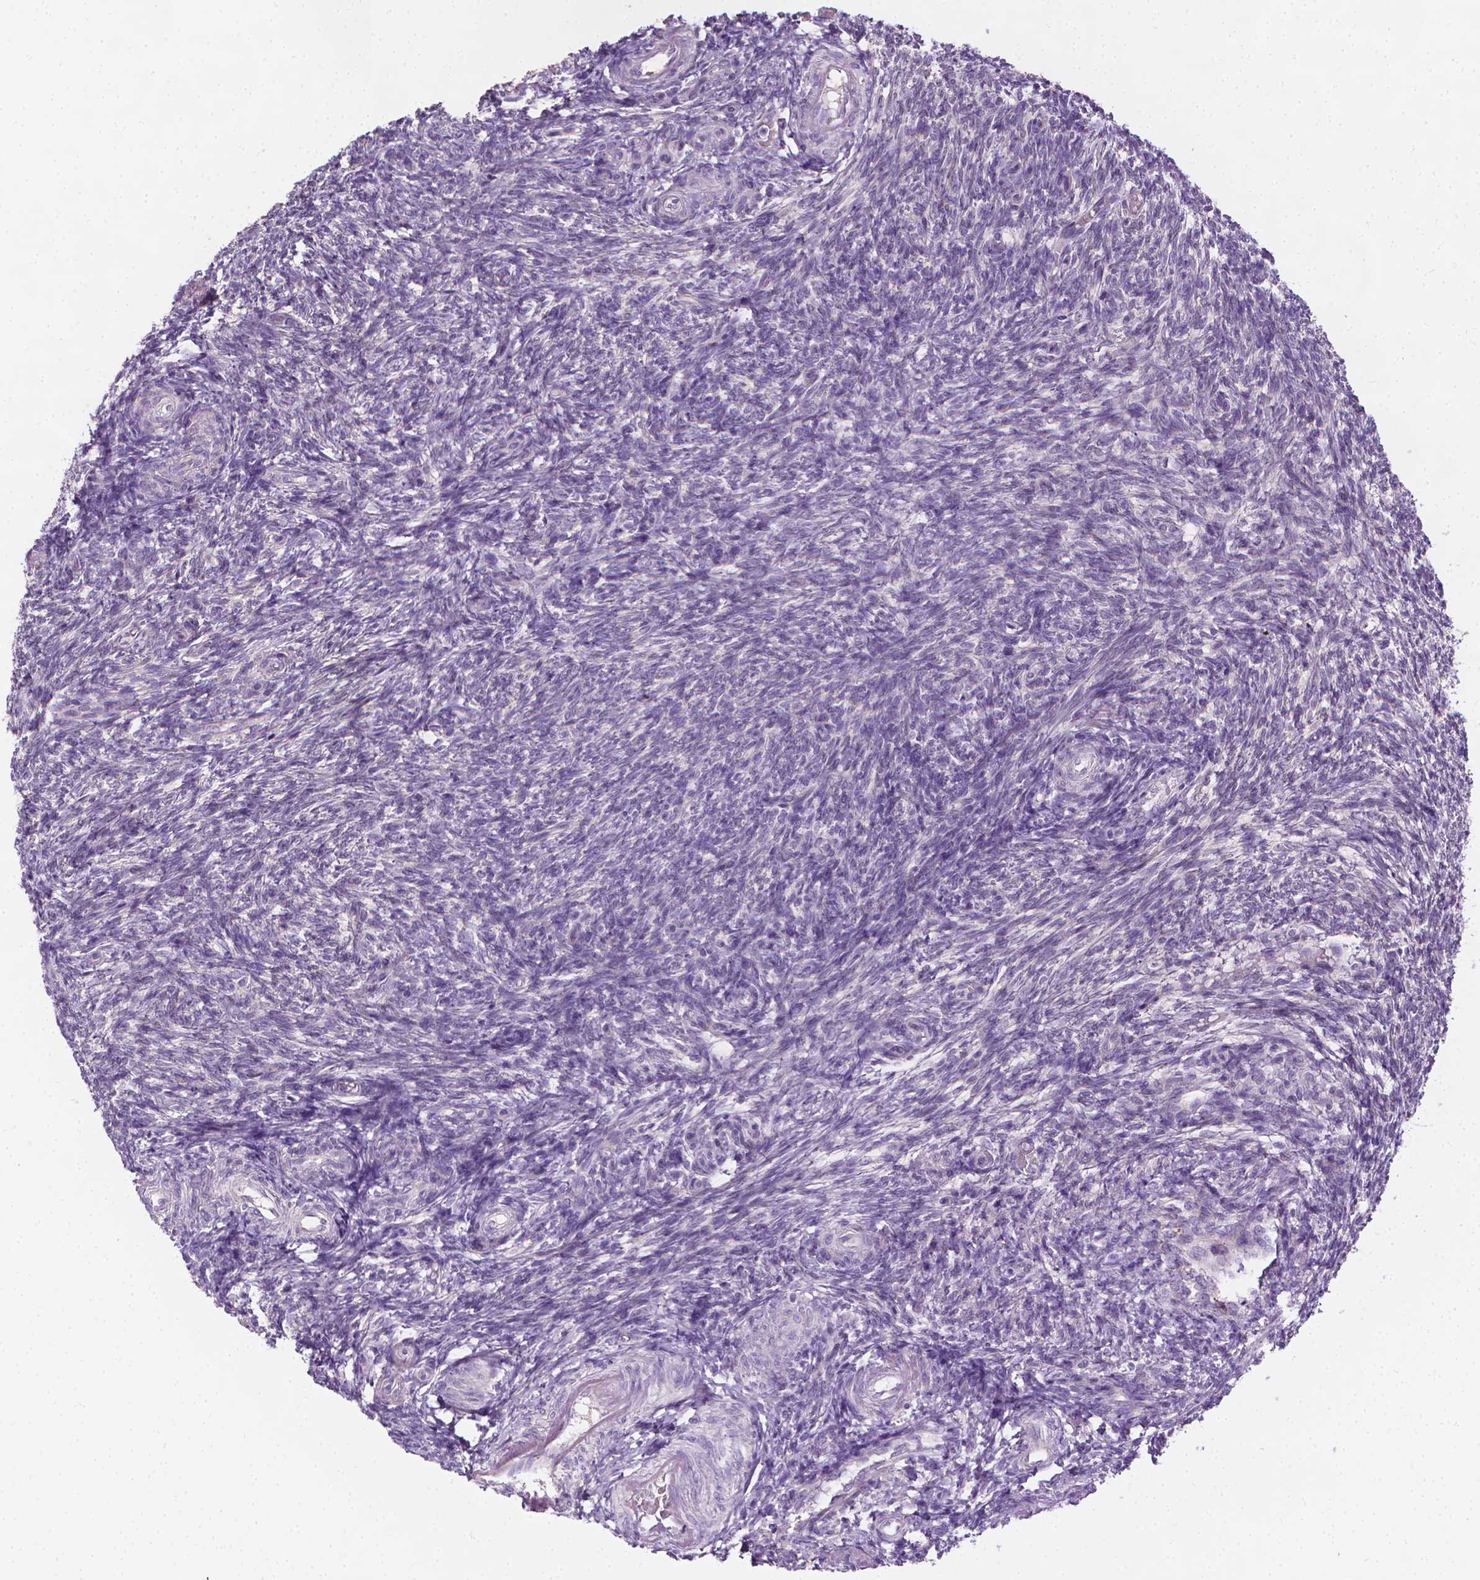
{"staining": {"intensity": "moderate", "quantity": "25%-75%", "location": "cytoplasmic/membranous,nuclear"}, "tissue": "ovary", "cell_type": "Follicle cells", "image_type": "normal", "snomed": [{"axis": "morphology", "description": "Normal tissue, NOS"}, {"axis": "topography", "description": "Ovary"}], "caption": "The image shows staining of normal ovary, revealing moderate cytoplasmic/membranous,nuclear protein positivity (brown color) within follicle cells.", "gene": "MCOLN3", "patient": {"sex": "female", "age": 39}}